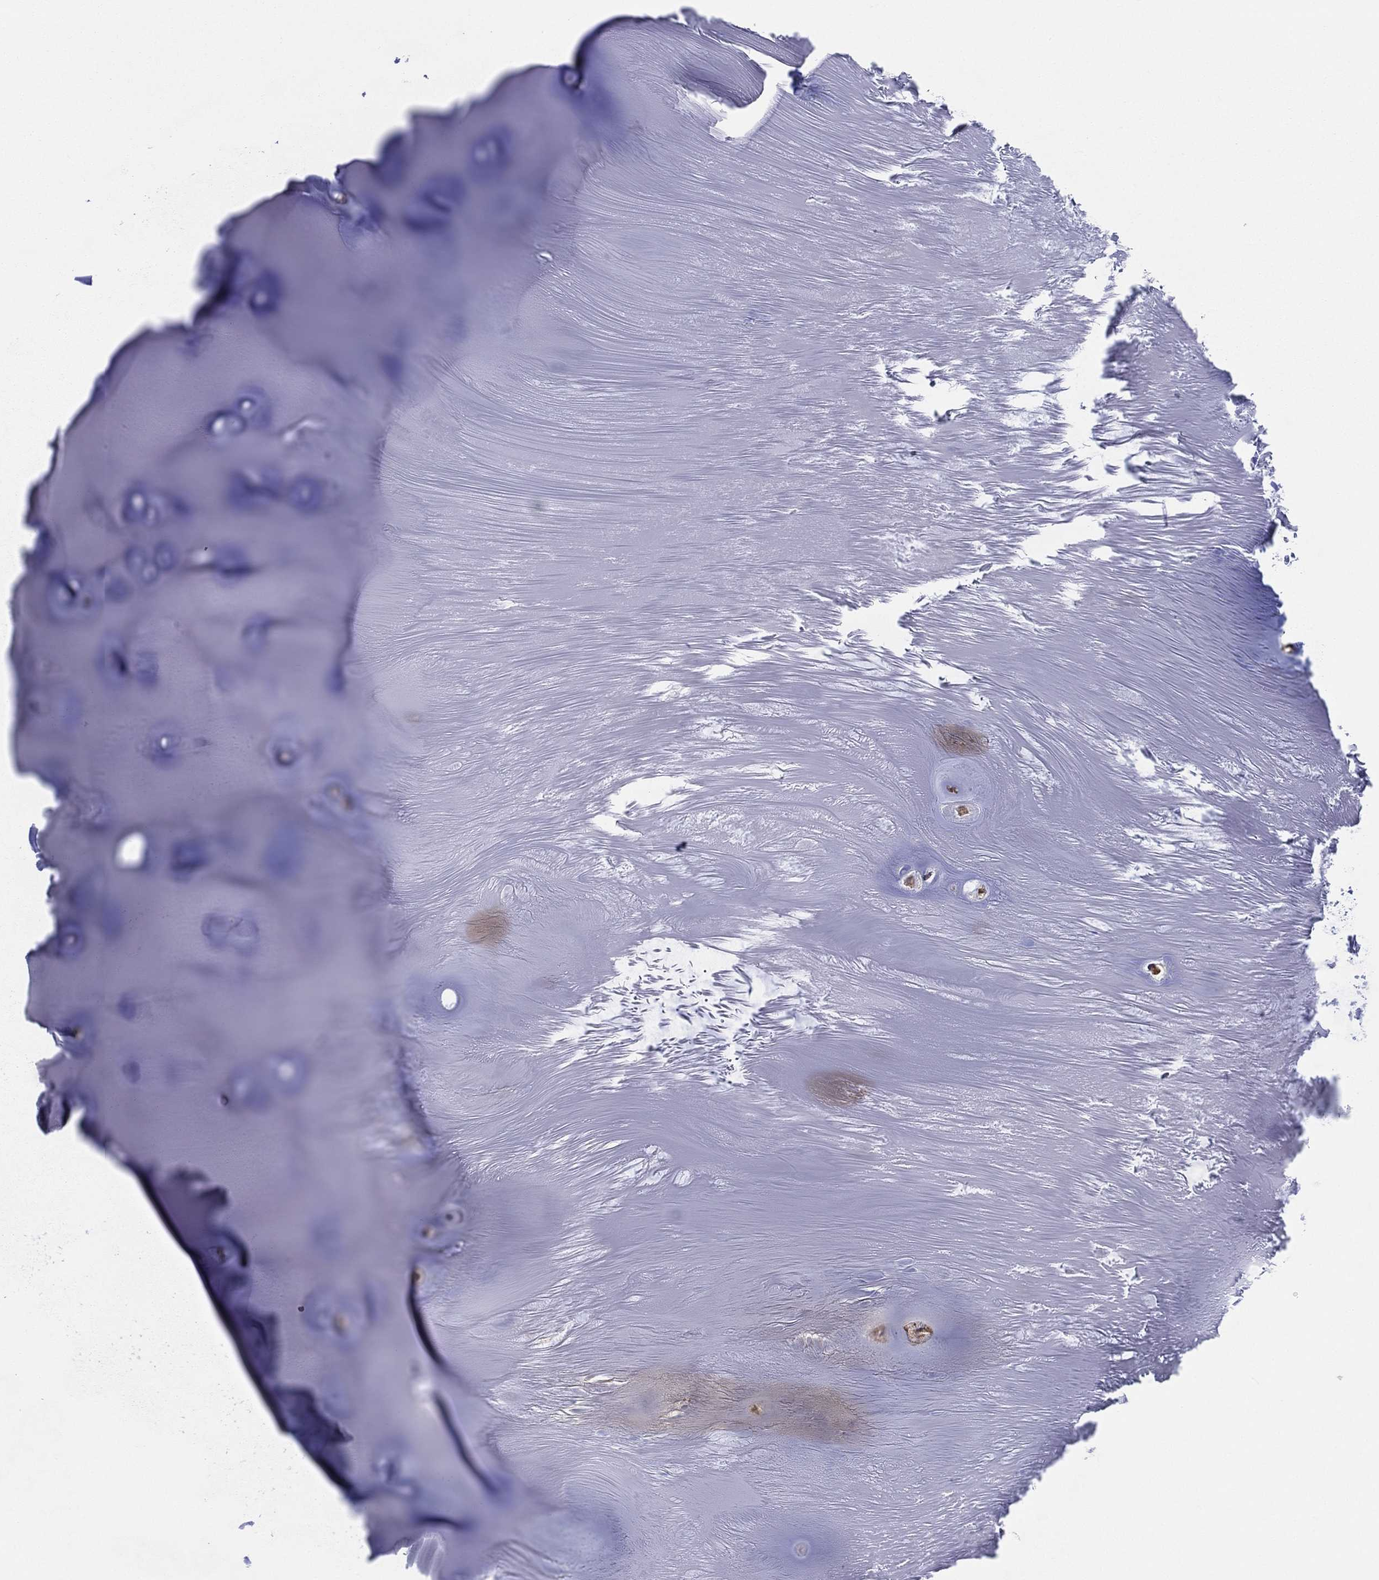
{"staining": {"intensity": "negative", "quantity": "none", "location": "none"}, "tissue": "adipose tissue", "cell_type": "Adipocytes", "image_type": "normal", "snomed": [{"axis": "morphology", "description": "Normal tissue, NOS"}, {"axis": "topography", "description": "Cartilage tissue"}], "caption": "The image displays no significant expression in adipocytes of adipose tissue.", "gene": "C2orf76", "patient": {"sex": "male", "age": 81}}